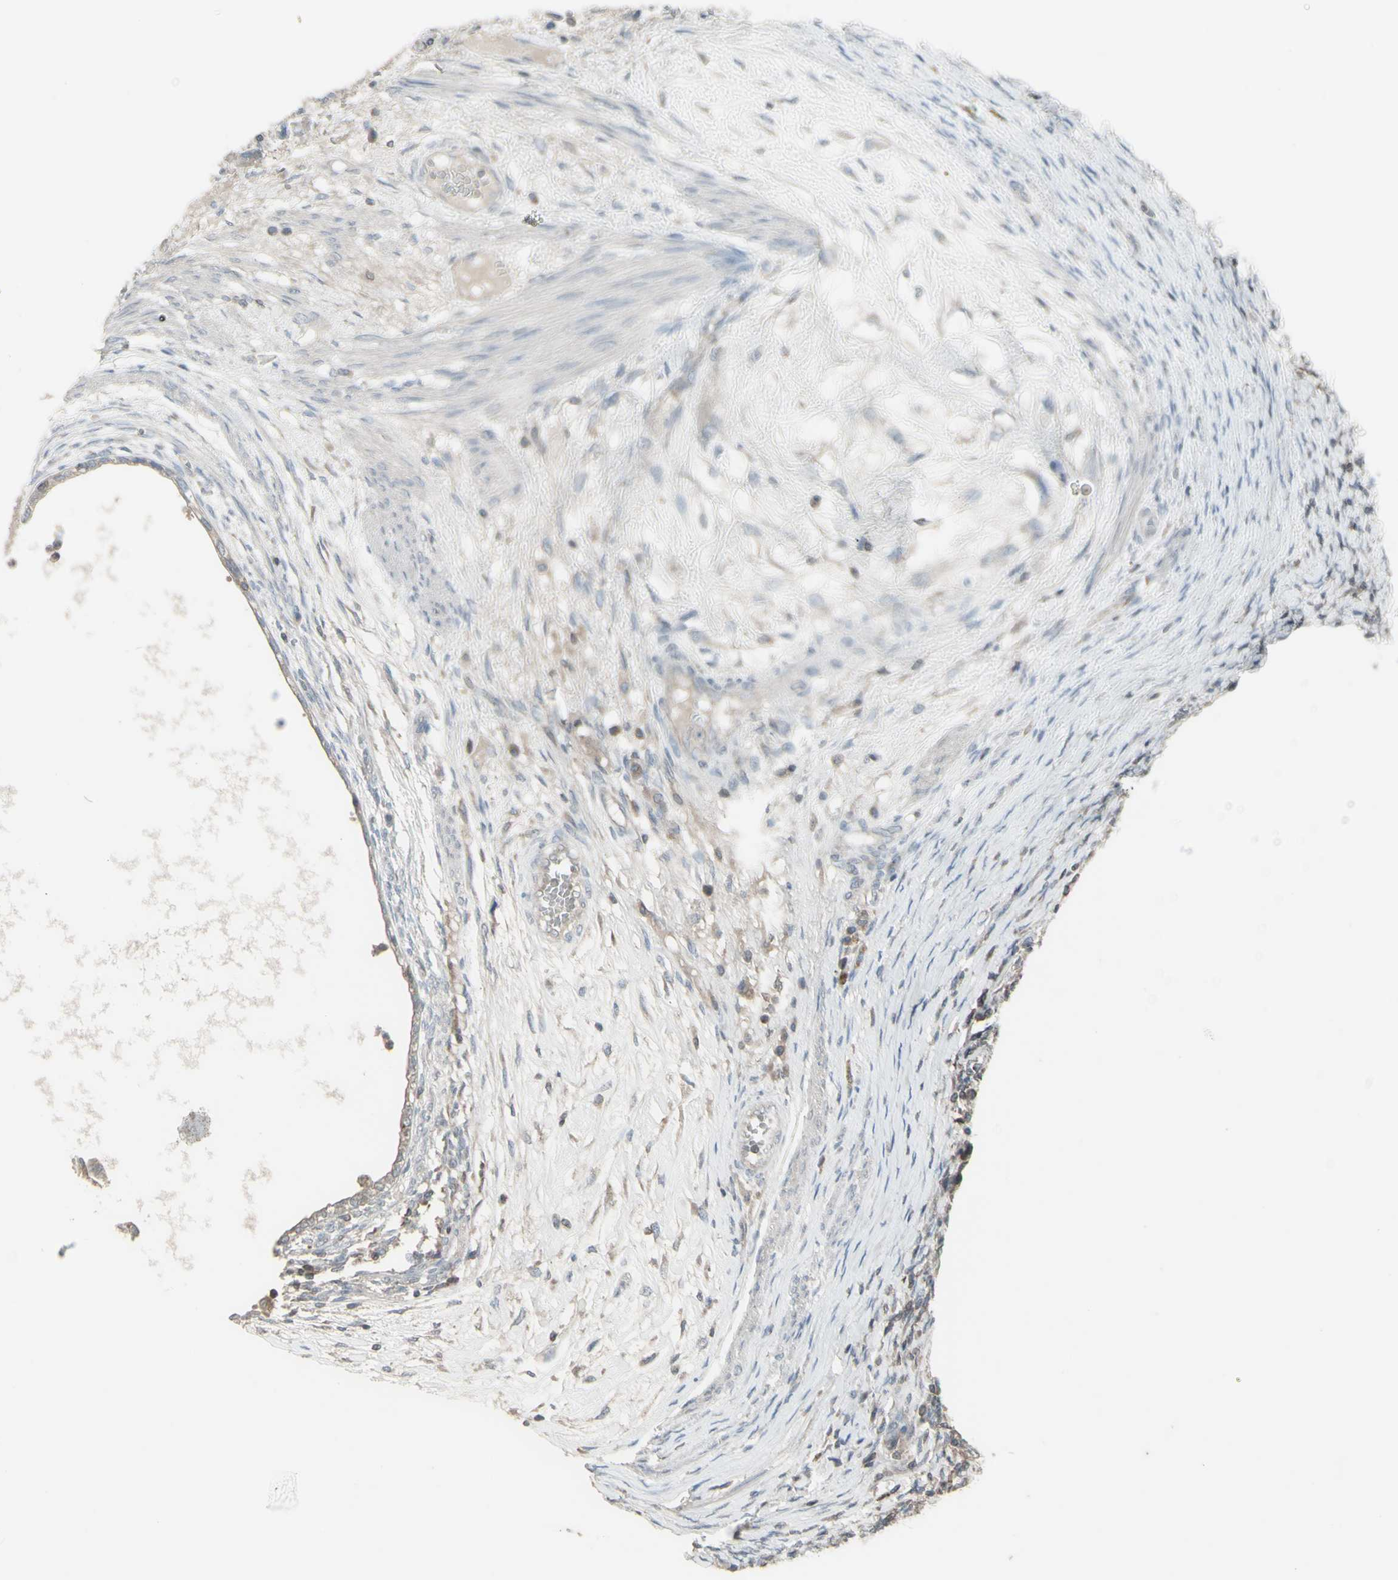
{"staining": {"intensity": "negative", "quantity": "none", "location": "none"}, "tissue": "testis cancer", "cell_type": "Tumor cells", "image_type": "cancer", "snomed": [{"axis": "morphology", "description": "Carcinoma, Embryonal, NOS"}, {"axis": "topography", "description": "Testis"}], "caption": "DAB immunohistochemical staining of testis cancer reveals no significant positivity in tumor cells.", "gene": "CSK", "patient": {"sex": "male", "age": 26}}